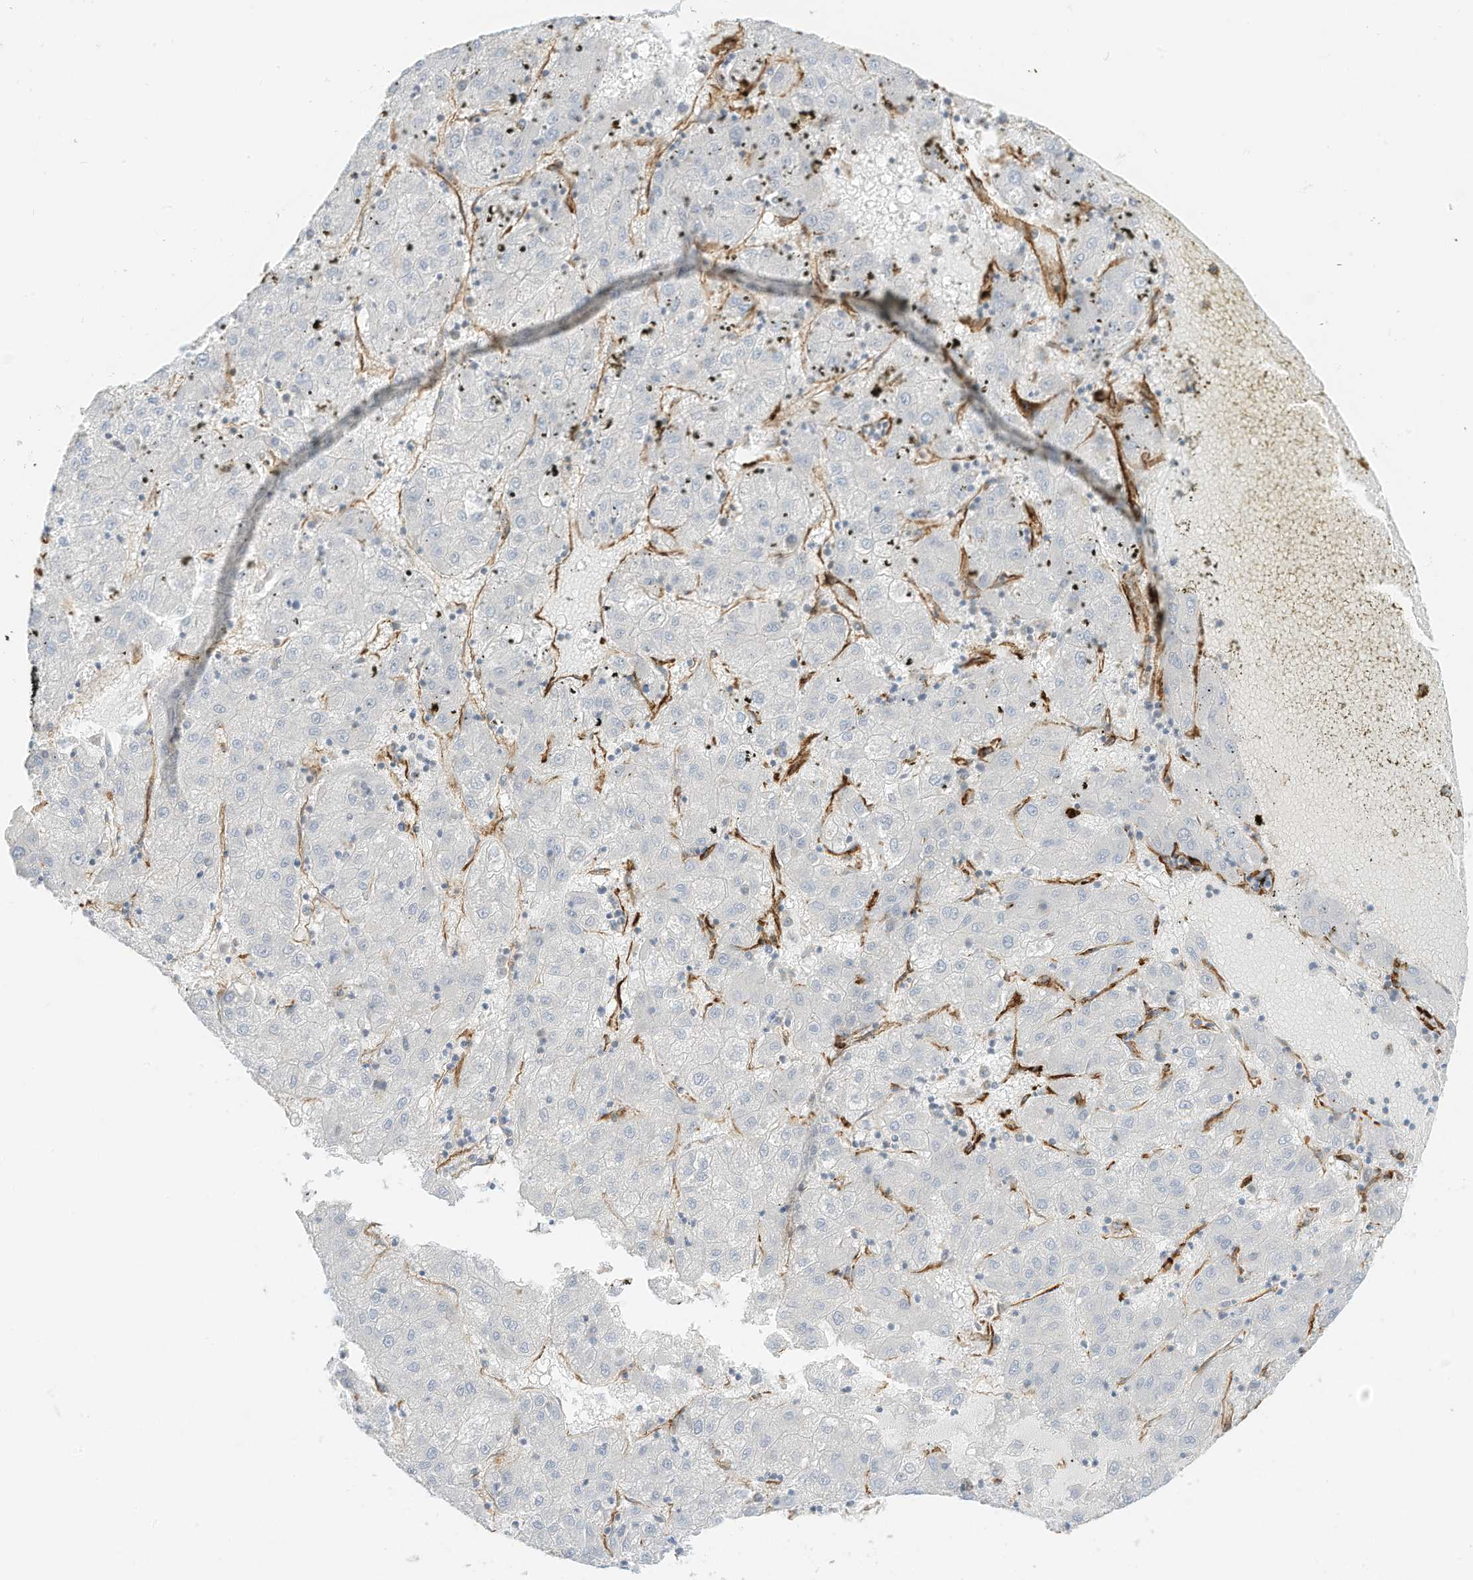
{"staining": {"intensity": "negative", "quantity": "none", "location": "none"}, "tissue": "liver cancer", "cell_type": "Tumor cells", "image_type": "cancer", "snomed": [{"axis": "morphology", "description": "Carcinoma, Hepatocellular, NOS"}, {"axis": "topography", "description": "Liver"}], "caption": "Immunohistochemistry of liver cancer (hepatocellular carcinoma) exhibits no staining in tumor cells. Brightfield microscopy of immunohistochemistry (IHC) stained with DAB (brown) and hematoxylin (blue), captured at high magnification.", "gene": "ABCB7", "patient": {"sex": "male", "age": 72}}